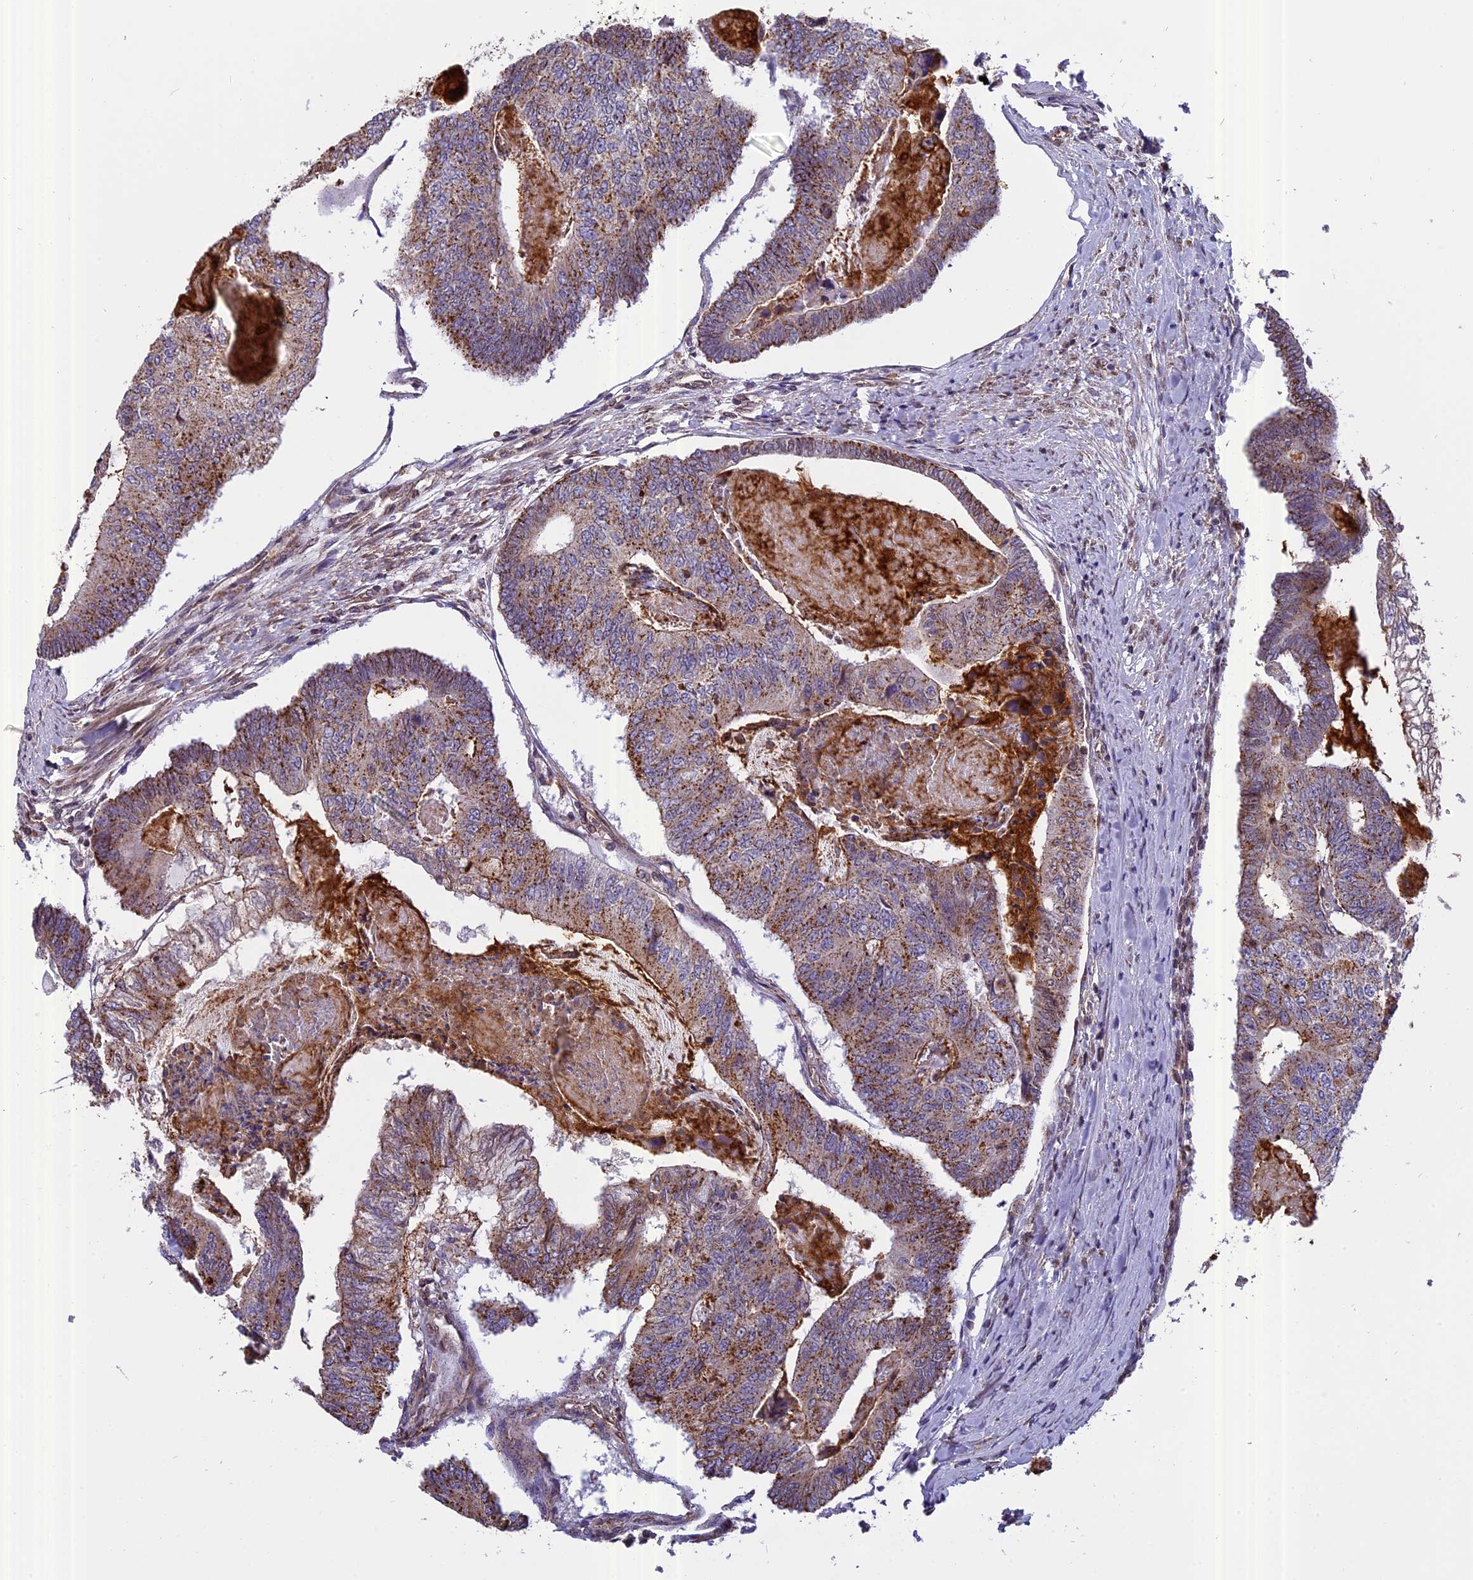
{"staining": {"intensity": "moderate", "quantity": ">75%", "location": "cytoplasmic/membranous"}, "tissue": "colorectal cancer", "cell_type": "Tumor cells", "image_type": "cancer", "snomed": [{"axis": "morphology", "description": "Adenocarcinoma, NOS"}, {"axis": "topography", "description": "Colon"}], "caption": "Immunohistochemical staining of human colorectal cancer shows medium levels of moderate cytoplasmic/membranous protein staining in approximately >75% of tumor cells. (brown staining indicates protein expression, while blue staining denotes nuclei).", "gene": "CHMP2A", "patient": {"sex": "female", "age": 67}}